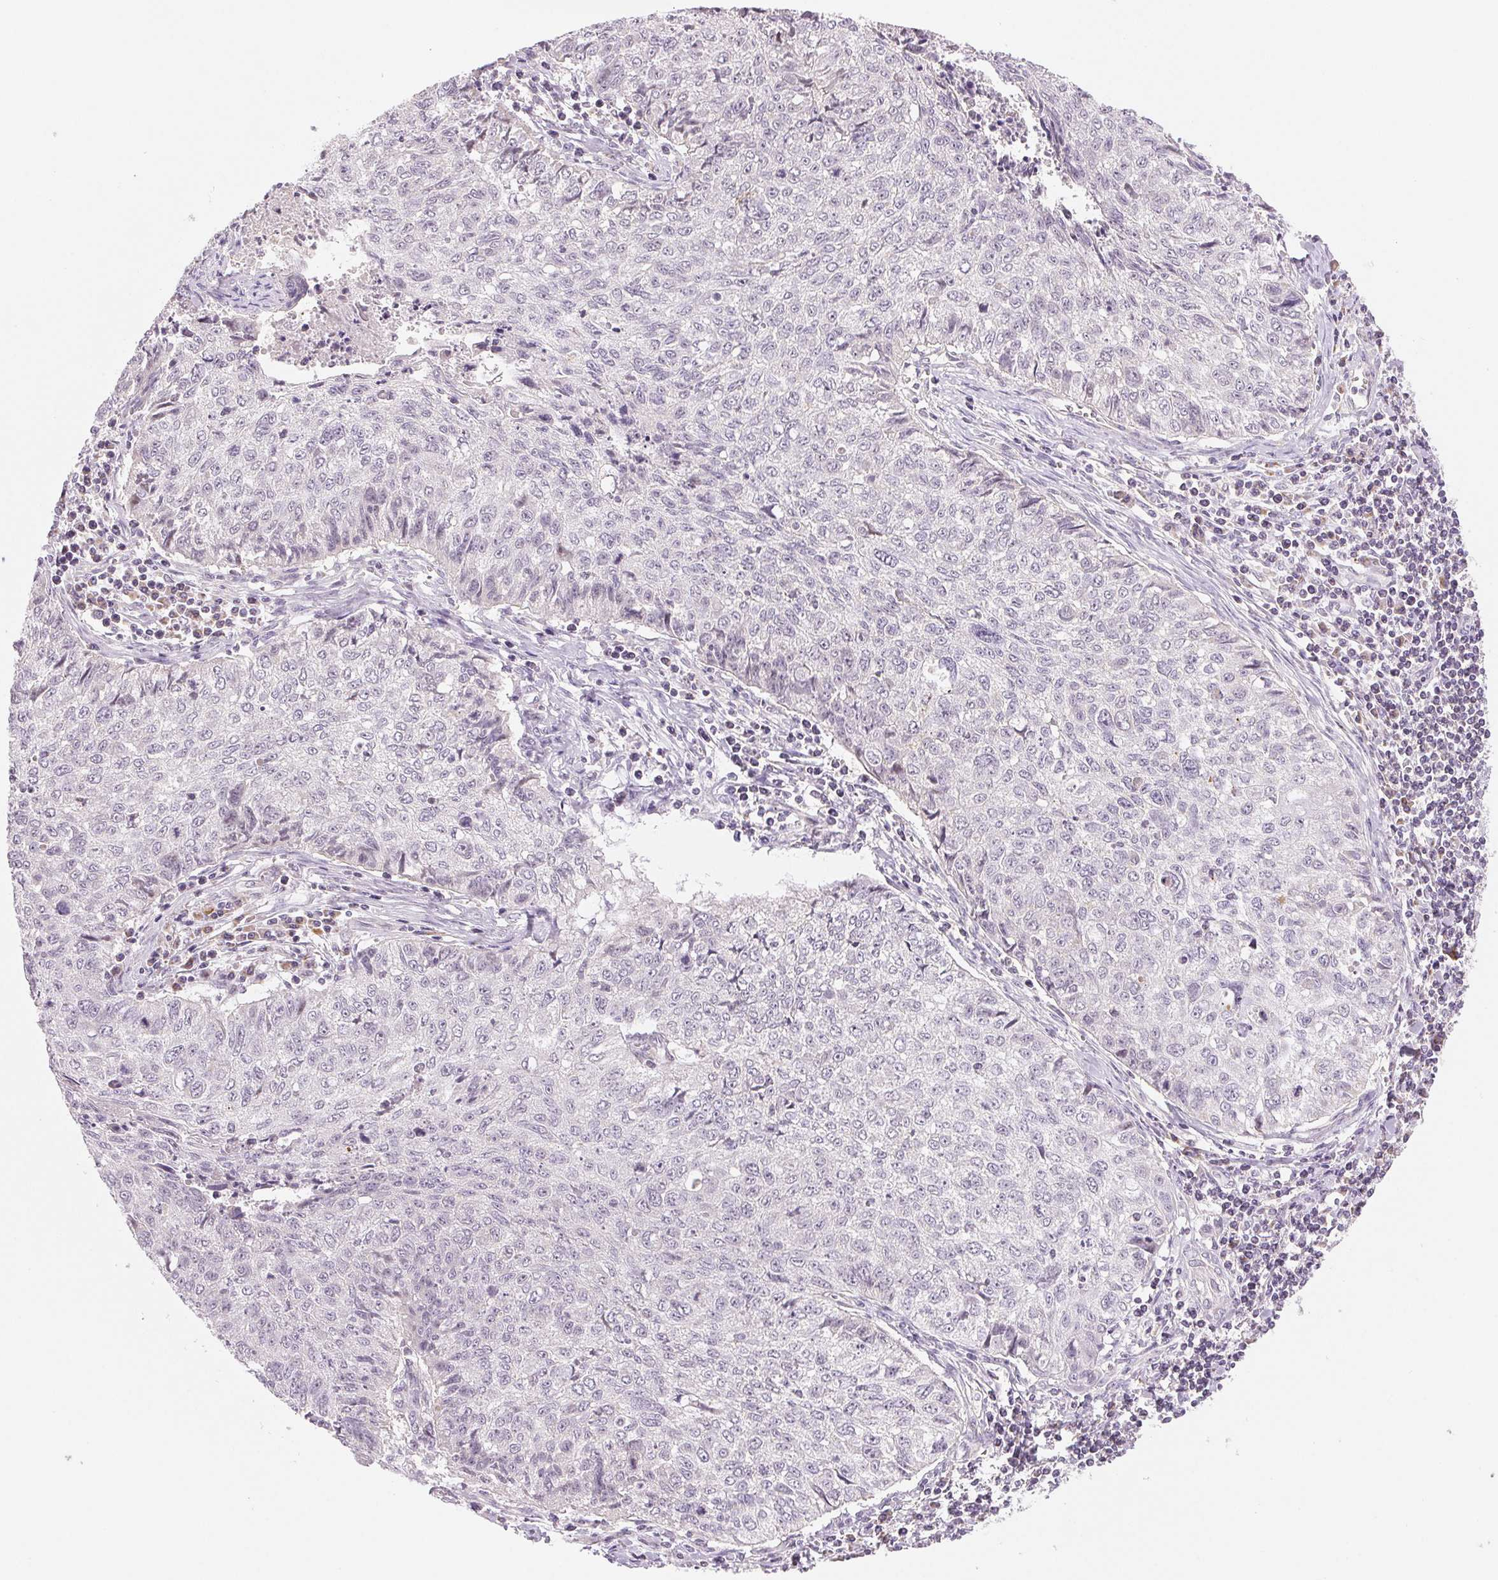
{"staining": {"intensity": "negative", "quantity": "none", "location": "none"}, "tissue": "lung cancer", "cell_type": "Tumor cells", "image_type": "cancer", "snomed": [{"axis": "morphology", "description": "Normal morphology"}, {"axis": "morphology", "description": "Aneuploidy"}, {"axis": "morphology", "description": "Squamous cell carcinoma, NOS"}, {"axis": "topography", "description": "Lymph node"}, {"axis": "topography", "description": "Lung"}], "caption": "Squamous cell carcinoma (lung) was stained to show a protein in brown. There is no significant expression in tumor cells.", "gene": "HINT2", "patient": {"sex": "female", "age": 76}}